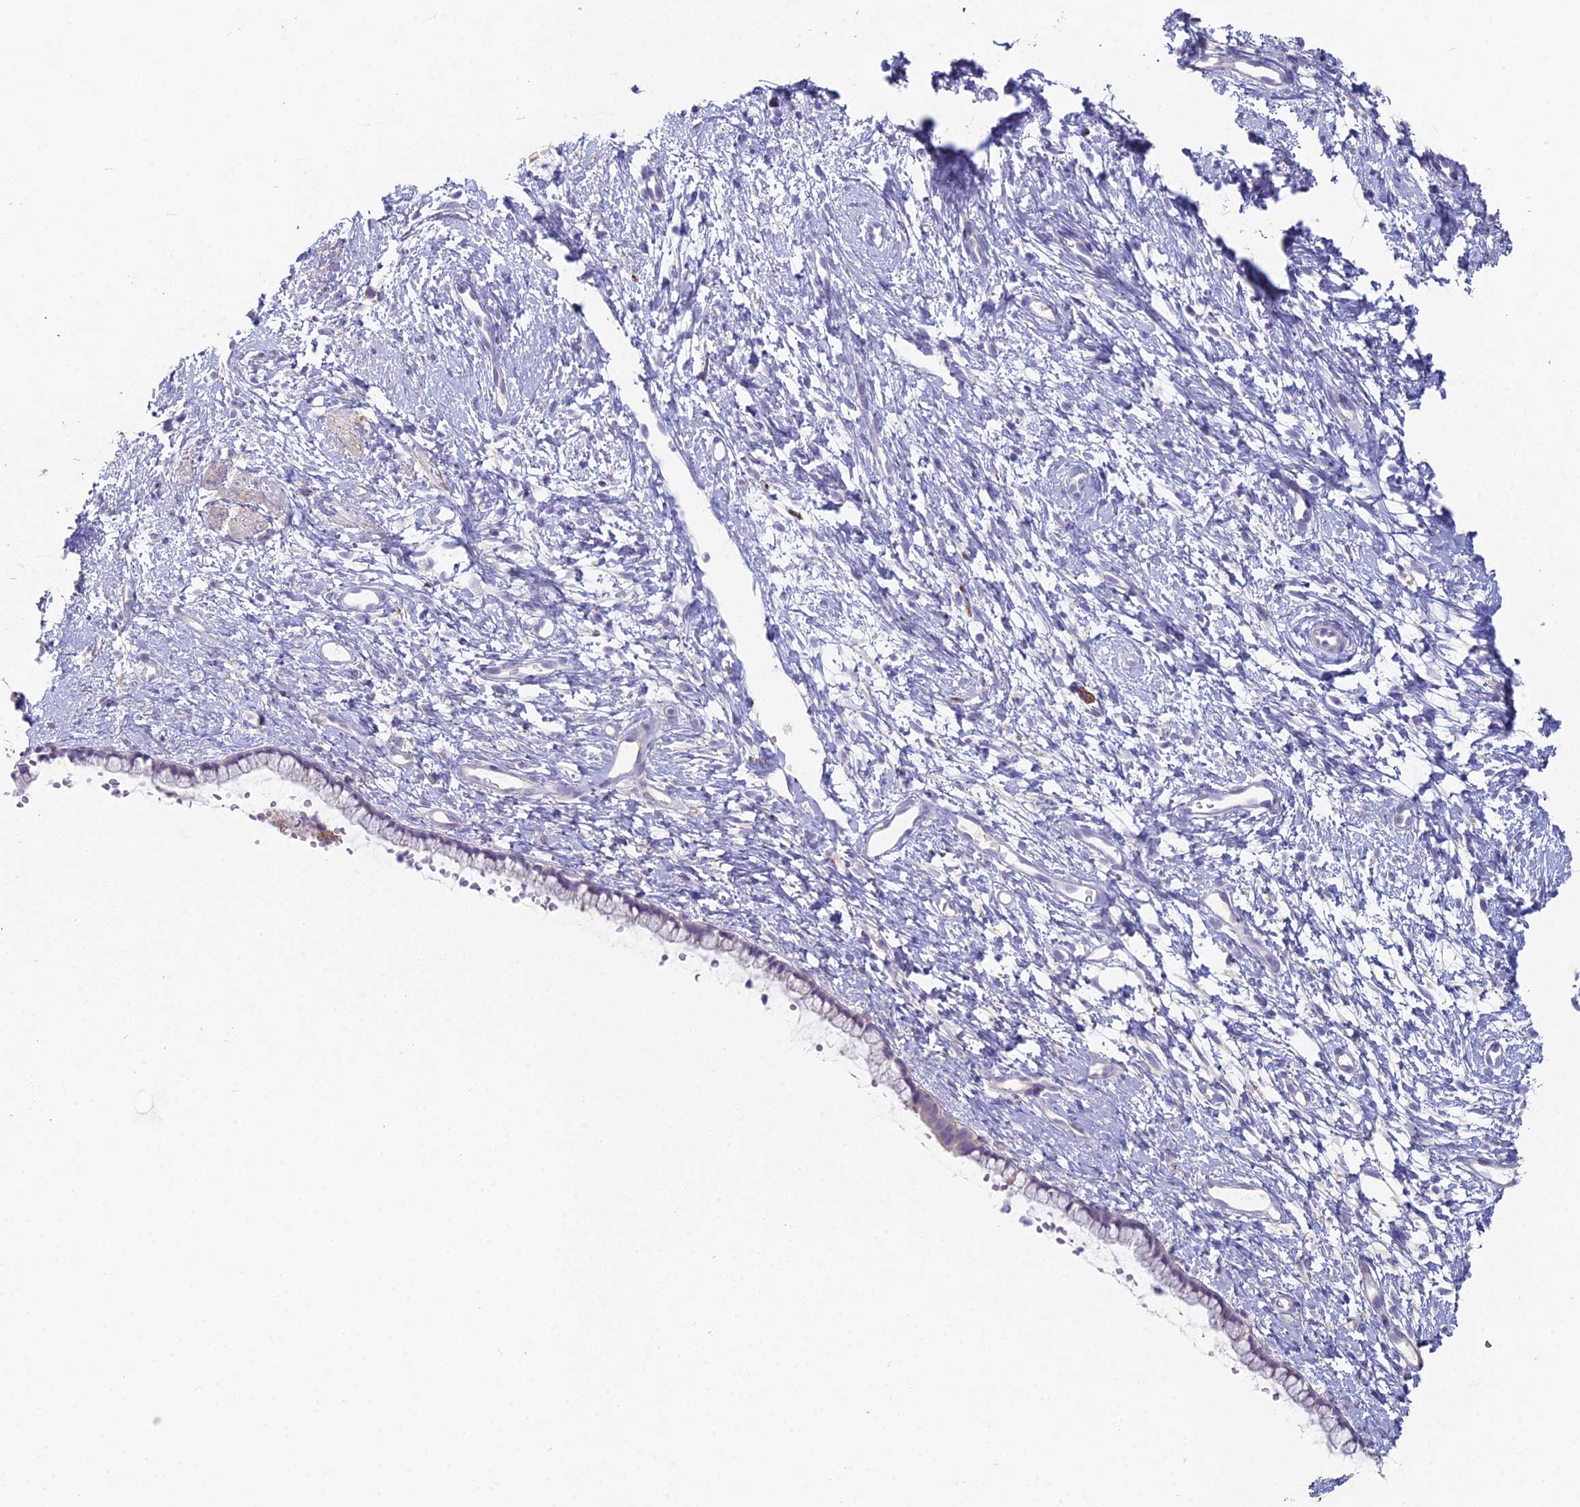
{"staining": {"intensity": "negative", "quantity": "none", "location": "none"}, "tissue": "cervix", "cell_type": "Glandular cells", "image_type": "normal", "snomed": [{"axis": "morphology", "description": "Normal tissue, NOS"}, {"axis": "topography", "description": "Cervix"}], "caption": "An immunohistochemistry image of unremarkable cervix is shown. There is no staining in glandular cells of cervix.", "gene": "NCAM1", "patient": {"sex": "female", "age": 57}}